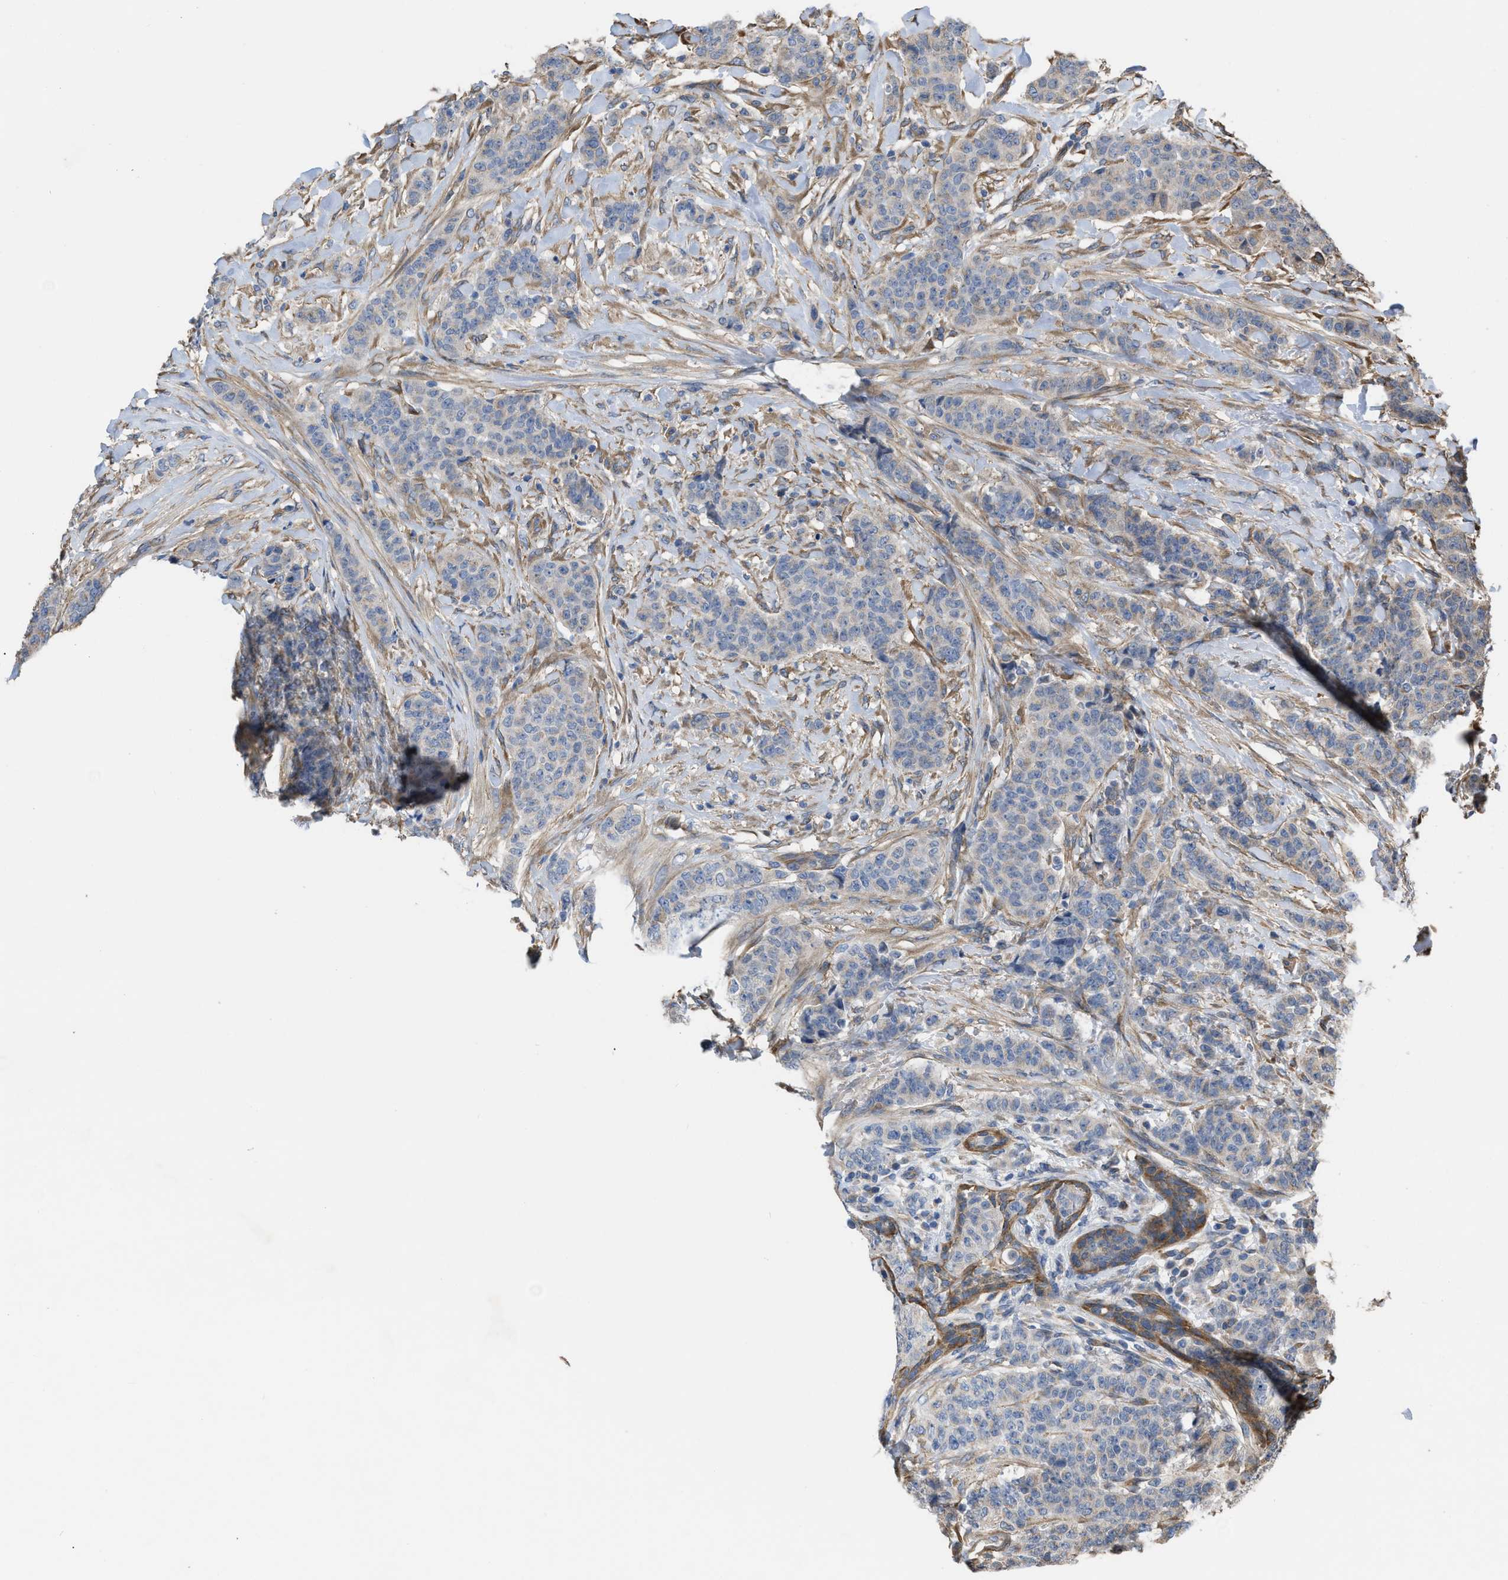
{"staining": {"intensity": "negative", "quantity": "none", "location": "none"}, "tissue": "breast cancer", "cell_type": "Tumor cells", "image_type": "cancer", "snomed": [{"axis": "morphology", "description": "Normal tissue, NOS"}, {"axis": "morphology", "description": "Duct carcinoma"}, {"axis": "topography", "description": "Breast"}], "caption": "Tumor cells are negative for protein expression in human breast intraductal carcinoma.", "gene": "SLC4A11", "patient": {"sex": "female", "age": 40}}